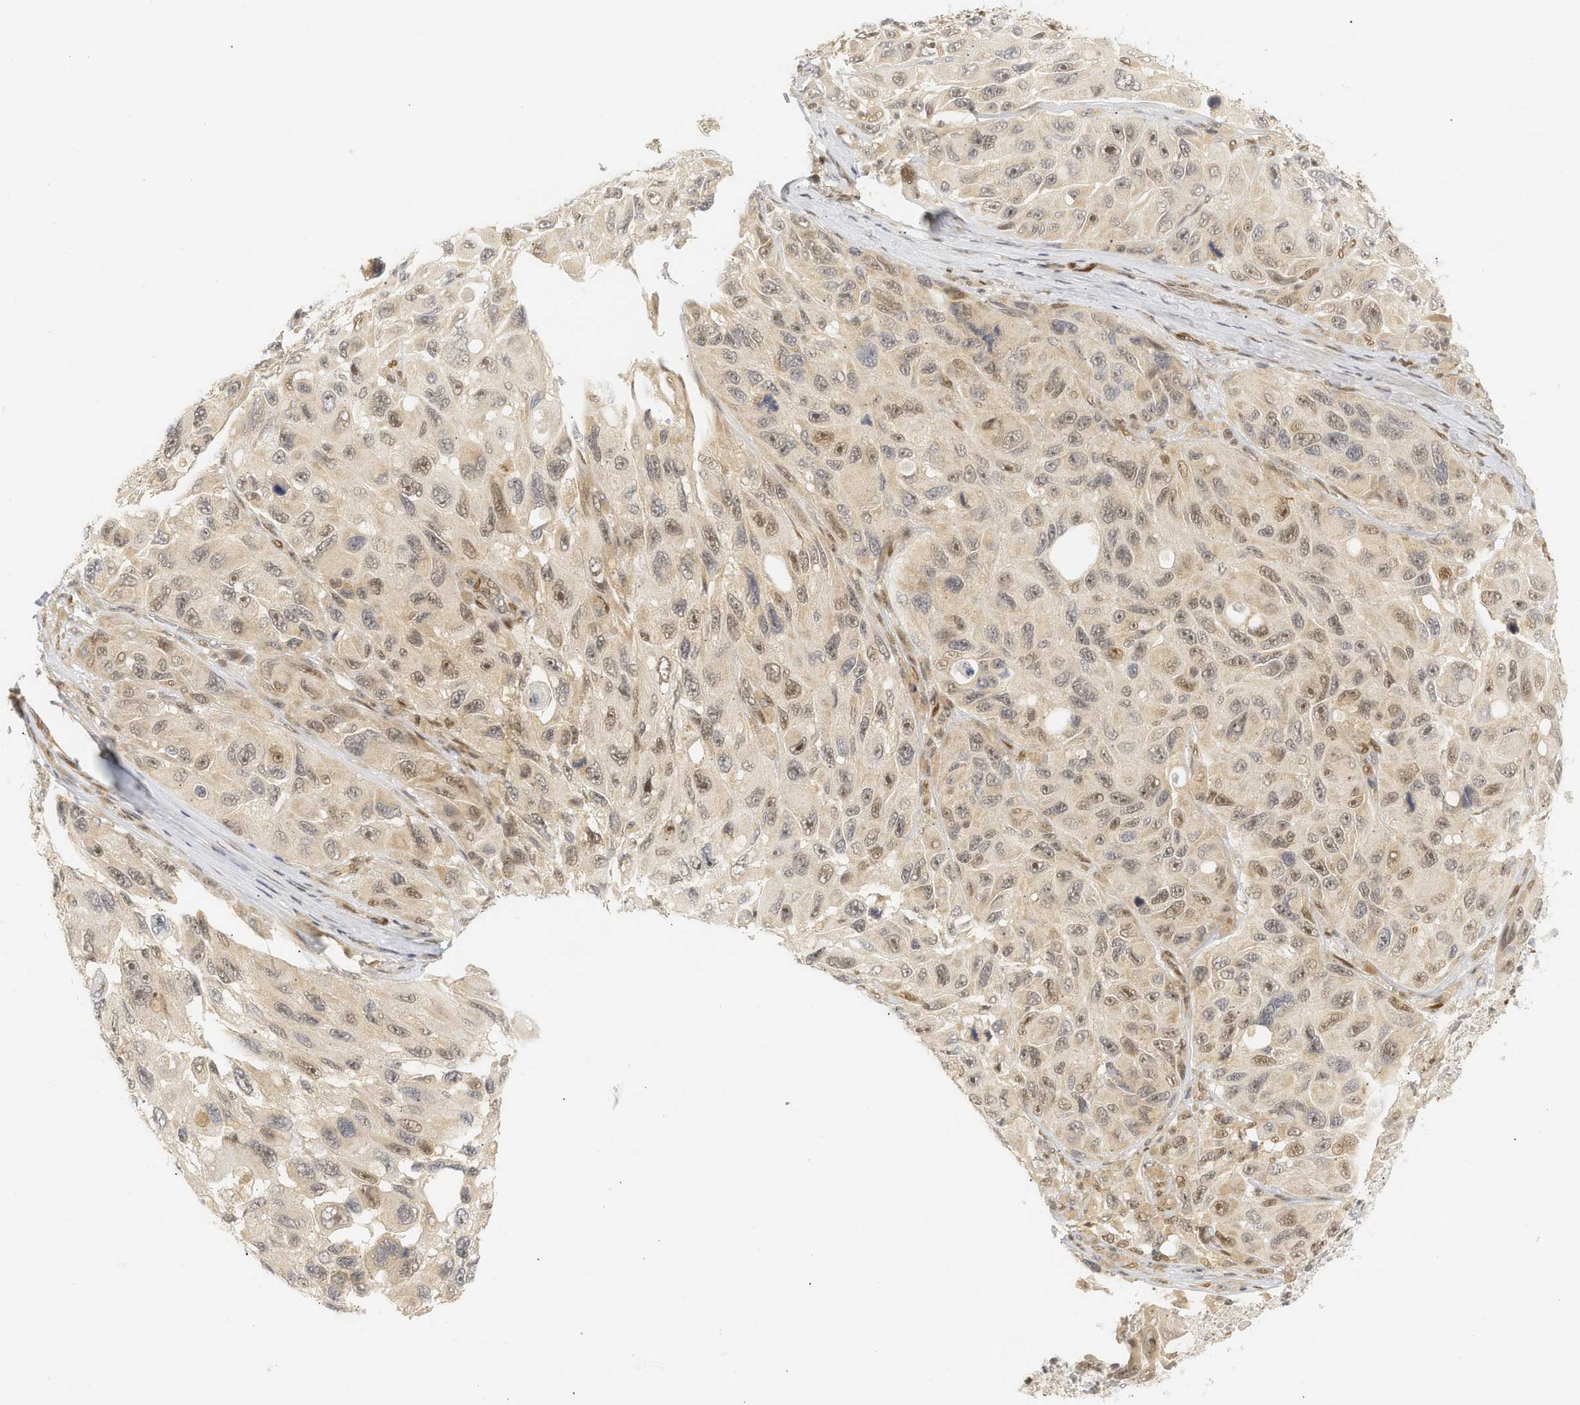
{"staining": {"intensity": "moderate", "quantity": ">75%", "location": "nuclear"}, "tissue": "melanoma", "cell_type": "Tumor cells", "image_type": "cancer", "snomed": [{"axis": "morphology", "description": "Malignant melanoma, NOS"}, {"axis": "topography", "description": "Skin"}], "caption": "About >75% of tumor cells in malignant melanoma show moderate nuclear protein positivity as visualized by brown immunohistochemical staining.", "gene": "SSBP2", "patient": {"sex": "female", "age": 73}}